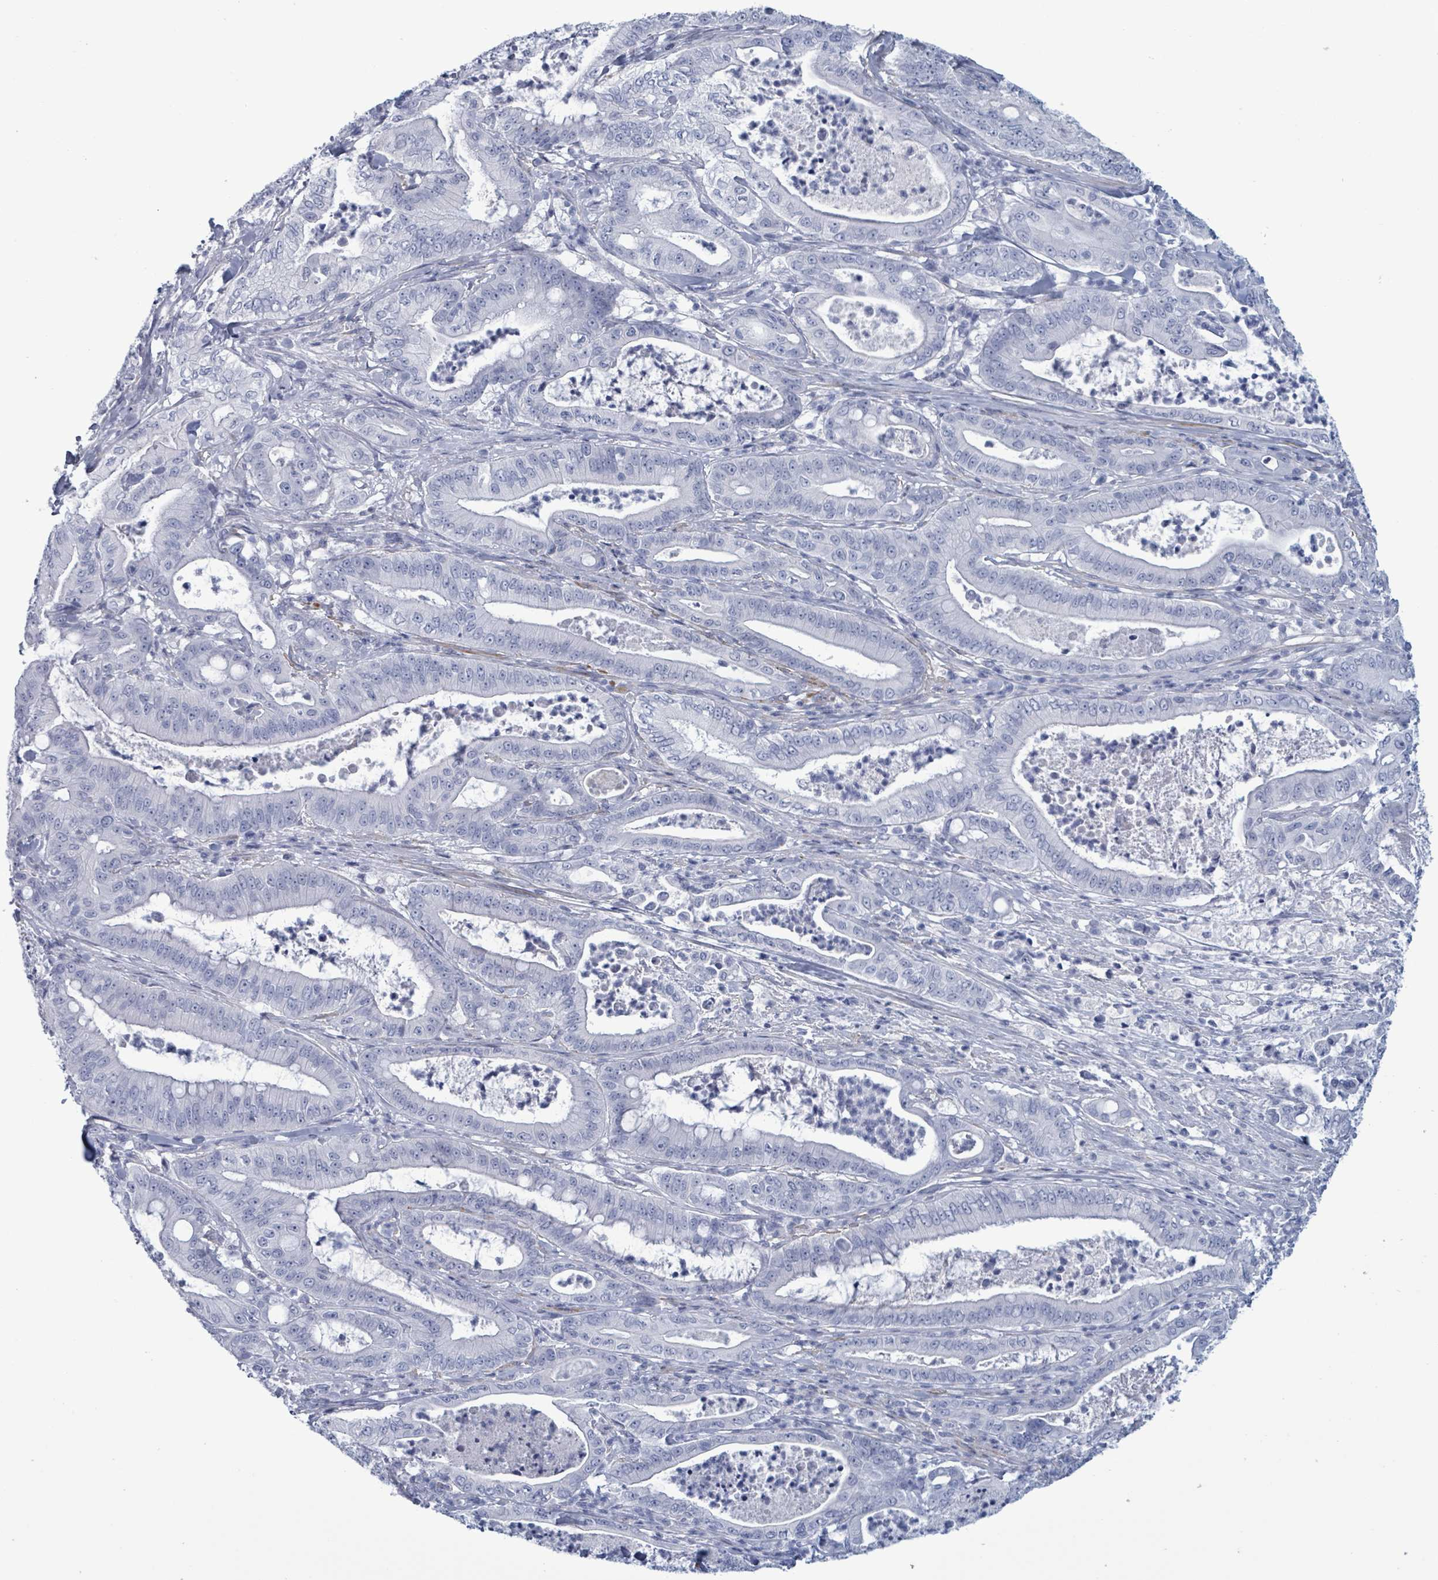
{"staining": {"intensity": "negative", "quantity": "none", "location": "none"}, "tissue": "pancreatic cancer", "cell_type": "Tumor cells", "image_type": "cancer", "snomed": [{"axis": "morphology", "description": "Adenocarcinoma, NOS"}, {"axis": "topography", "description": "Pancreas"}], "caption": "There is no significant positivity in tumor cells of pancreatic adenocarcinoma.", "gene": "ZNF771", "patient": {"sex": "male", "age": 71}}